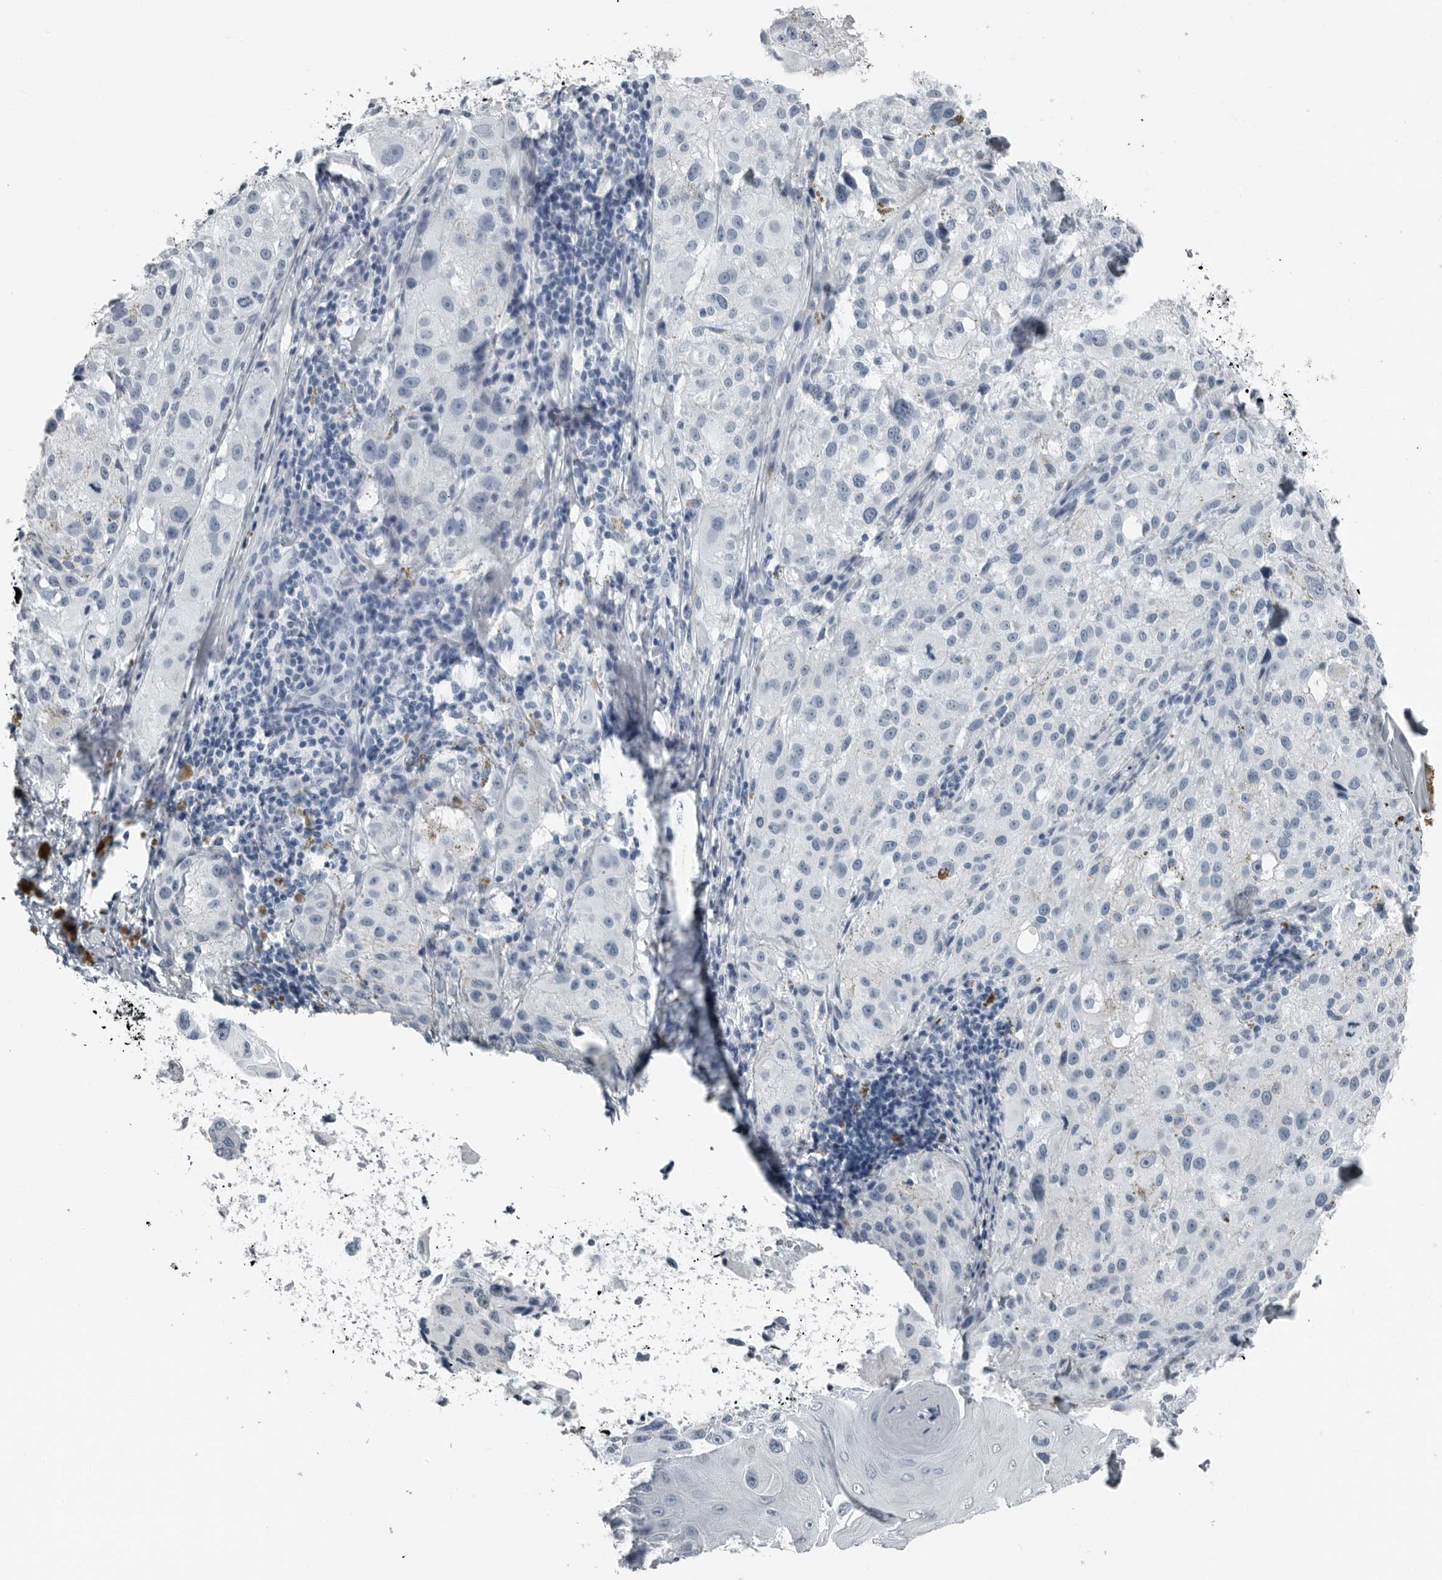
{"staining": {"intensity": "negative", "quantity": "none", "location": "none"}, "tissue": "melanoma", "cell_type": "Tumor cells", "image_type": "cancer", "snomed": [{"axis": "morphology", "description": "Malignant melanoma, NOS"}, {"axis": "topography", "description": "Skin"}], "caption": "An immunohistochemistry (IHC) image of melanoma is shown. There is no staining in tumor cells of melanoma.", "gene": "PRSS1", "patient": {"sex": "female", "age": 73}}